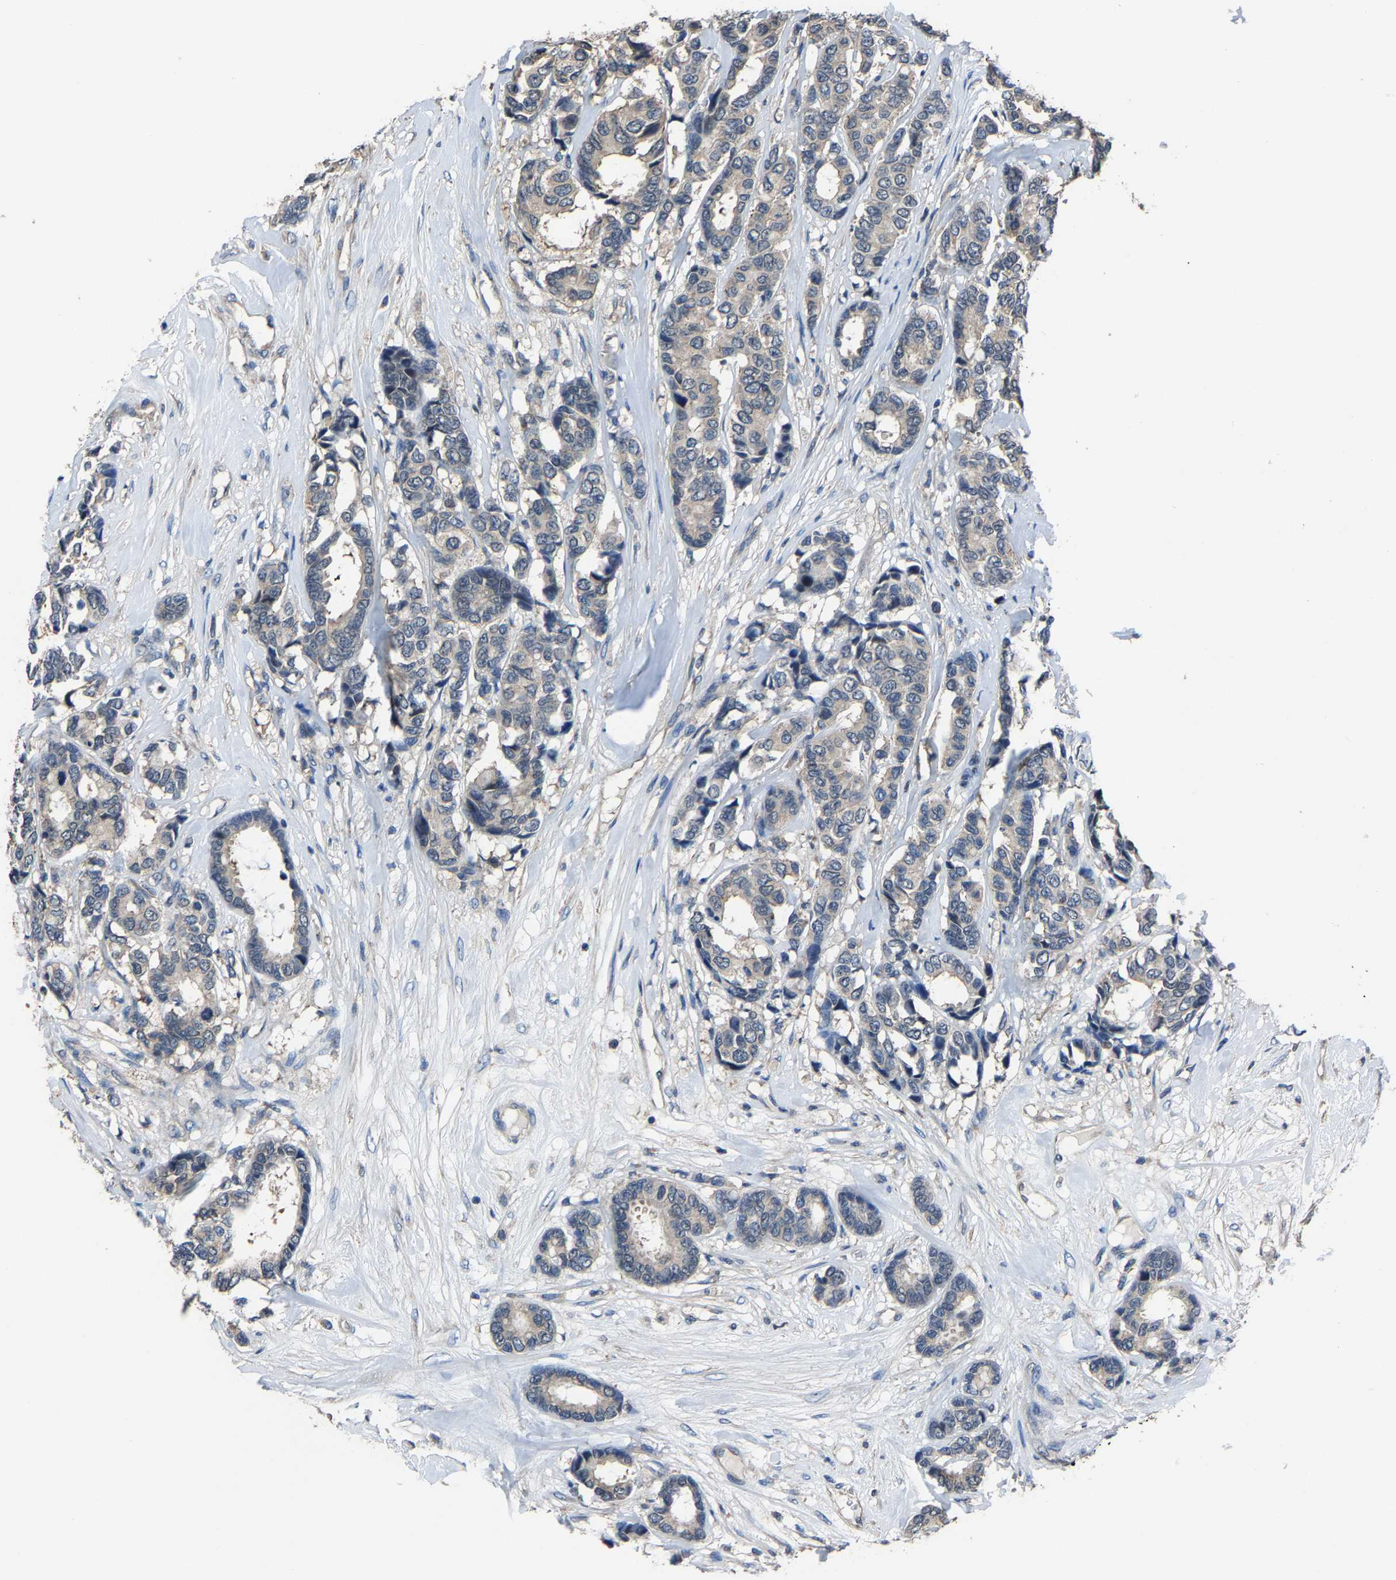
{"staining": {"intensity": "negative", "quantity": "none", "location": "none"}, "tissue": "breast cancer", "cell_type": "Tumor cells", "image_type": "cancer", "snomed": [{"axis": "morphology", "description": "Duct carcinoma"}, {"axis": "topography", "description": "Breast"}], "caption": "High magnification brightfield microscopy of breast cancer stained with DAB (brown) and counterstained with hematoxylin (blue): tumor cells show no significant positivity.", "gene": "STRBP", "patient": {"sex": "female", "age": 87}}